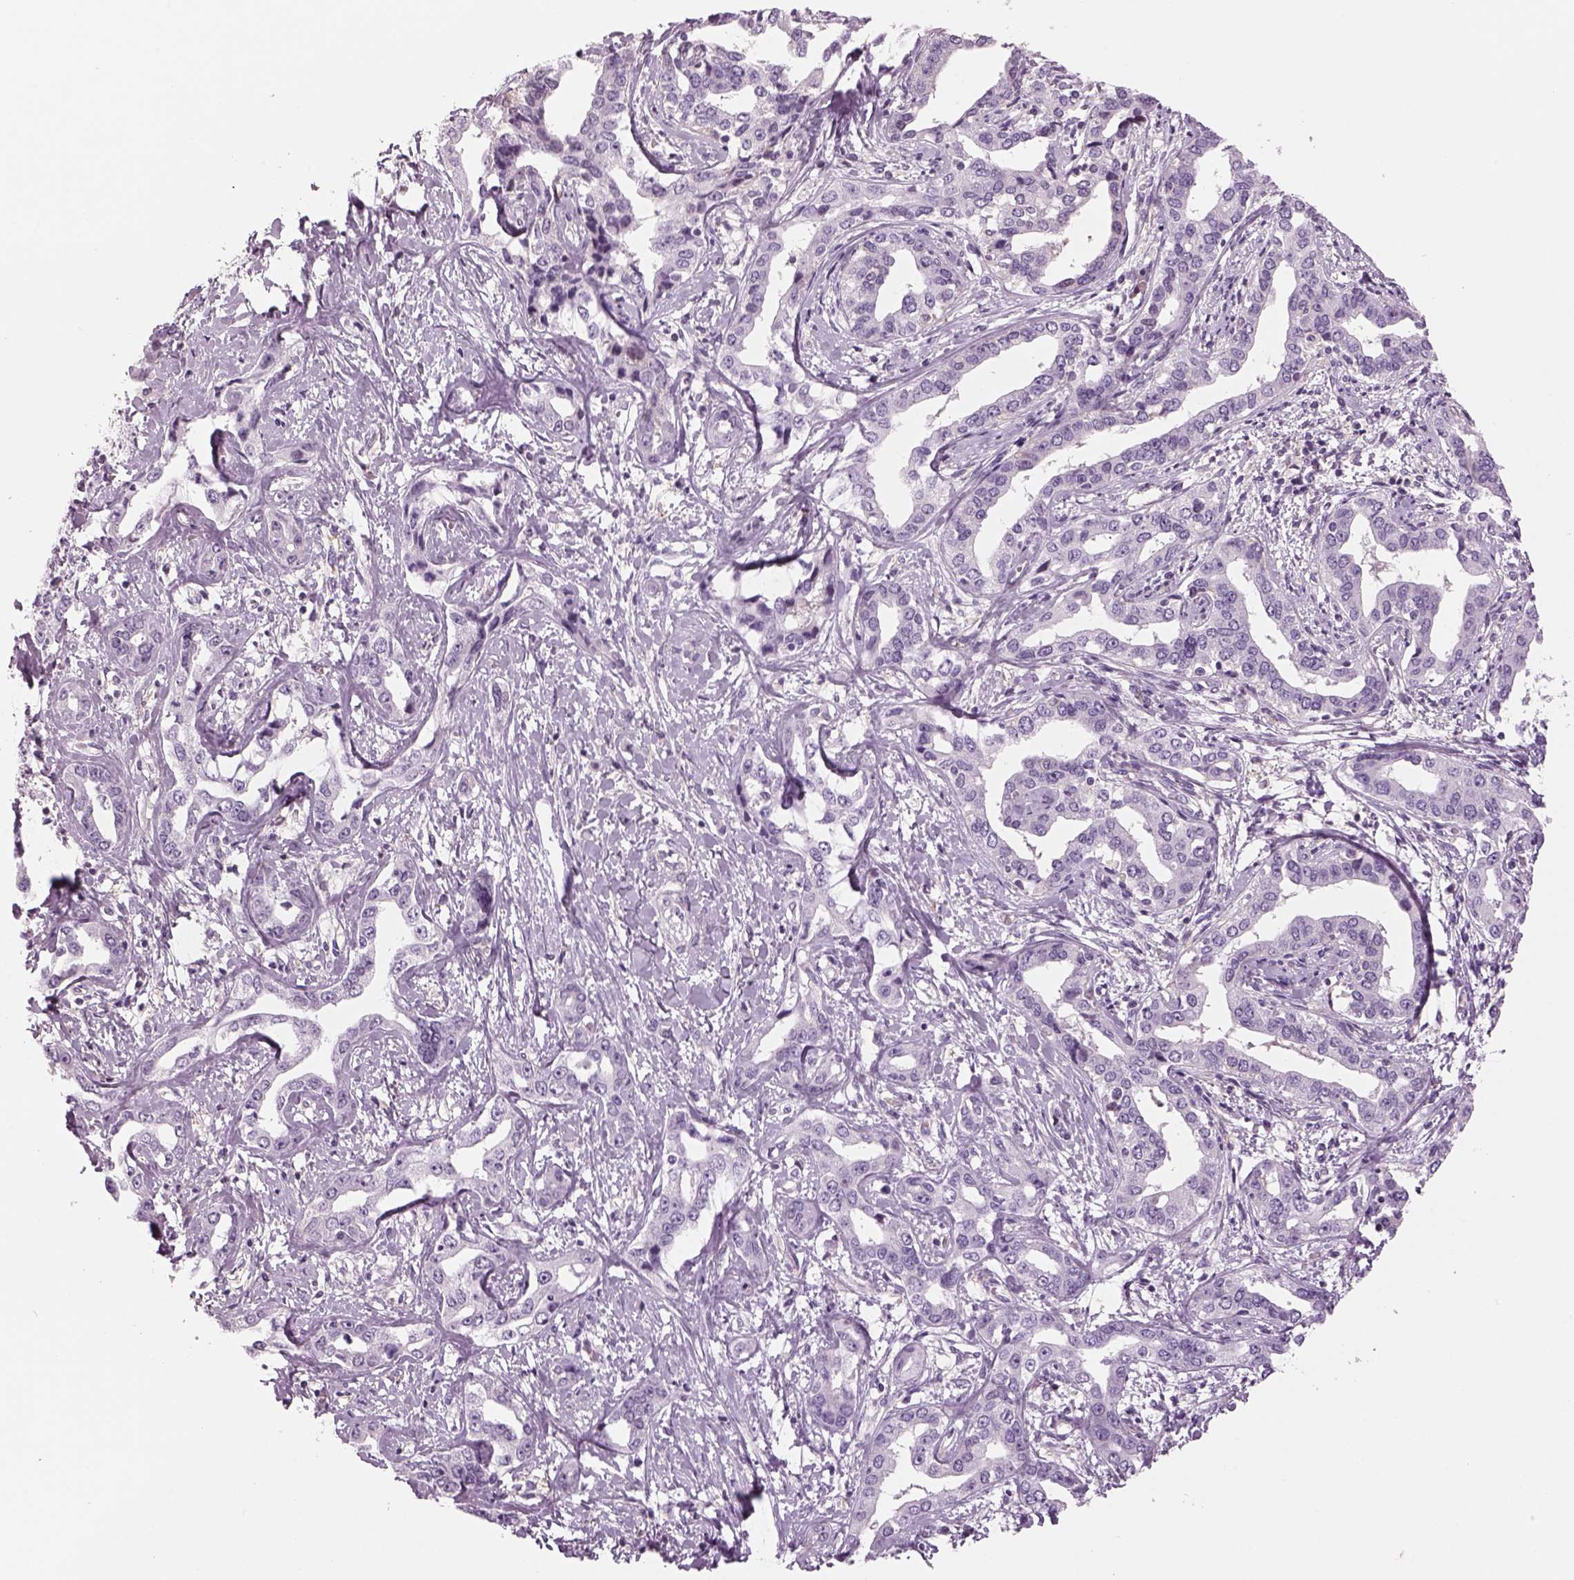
{"staining": {"intensity": "negative", "quantity": "none", "location": "none"}, "tissue": "liver cancer", "cell_type": "Tumor cells", "image_type": "cancer", "snomed": [{"axis": "morphology", "description": "Cholangiocarcinoma"}, {"axis": "topography", "description": "Liver"}], "caption": "Protein analysis of liver cancer demonstrates no significant expression in tumor cells. (DAB immunohistochemistry (IHC), high magnification).", "gene": "SLC1A7", "patient": {"sex": "male", "age": 59}}